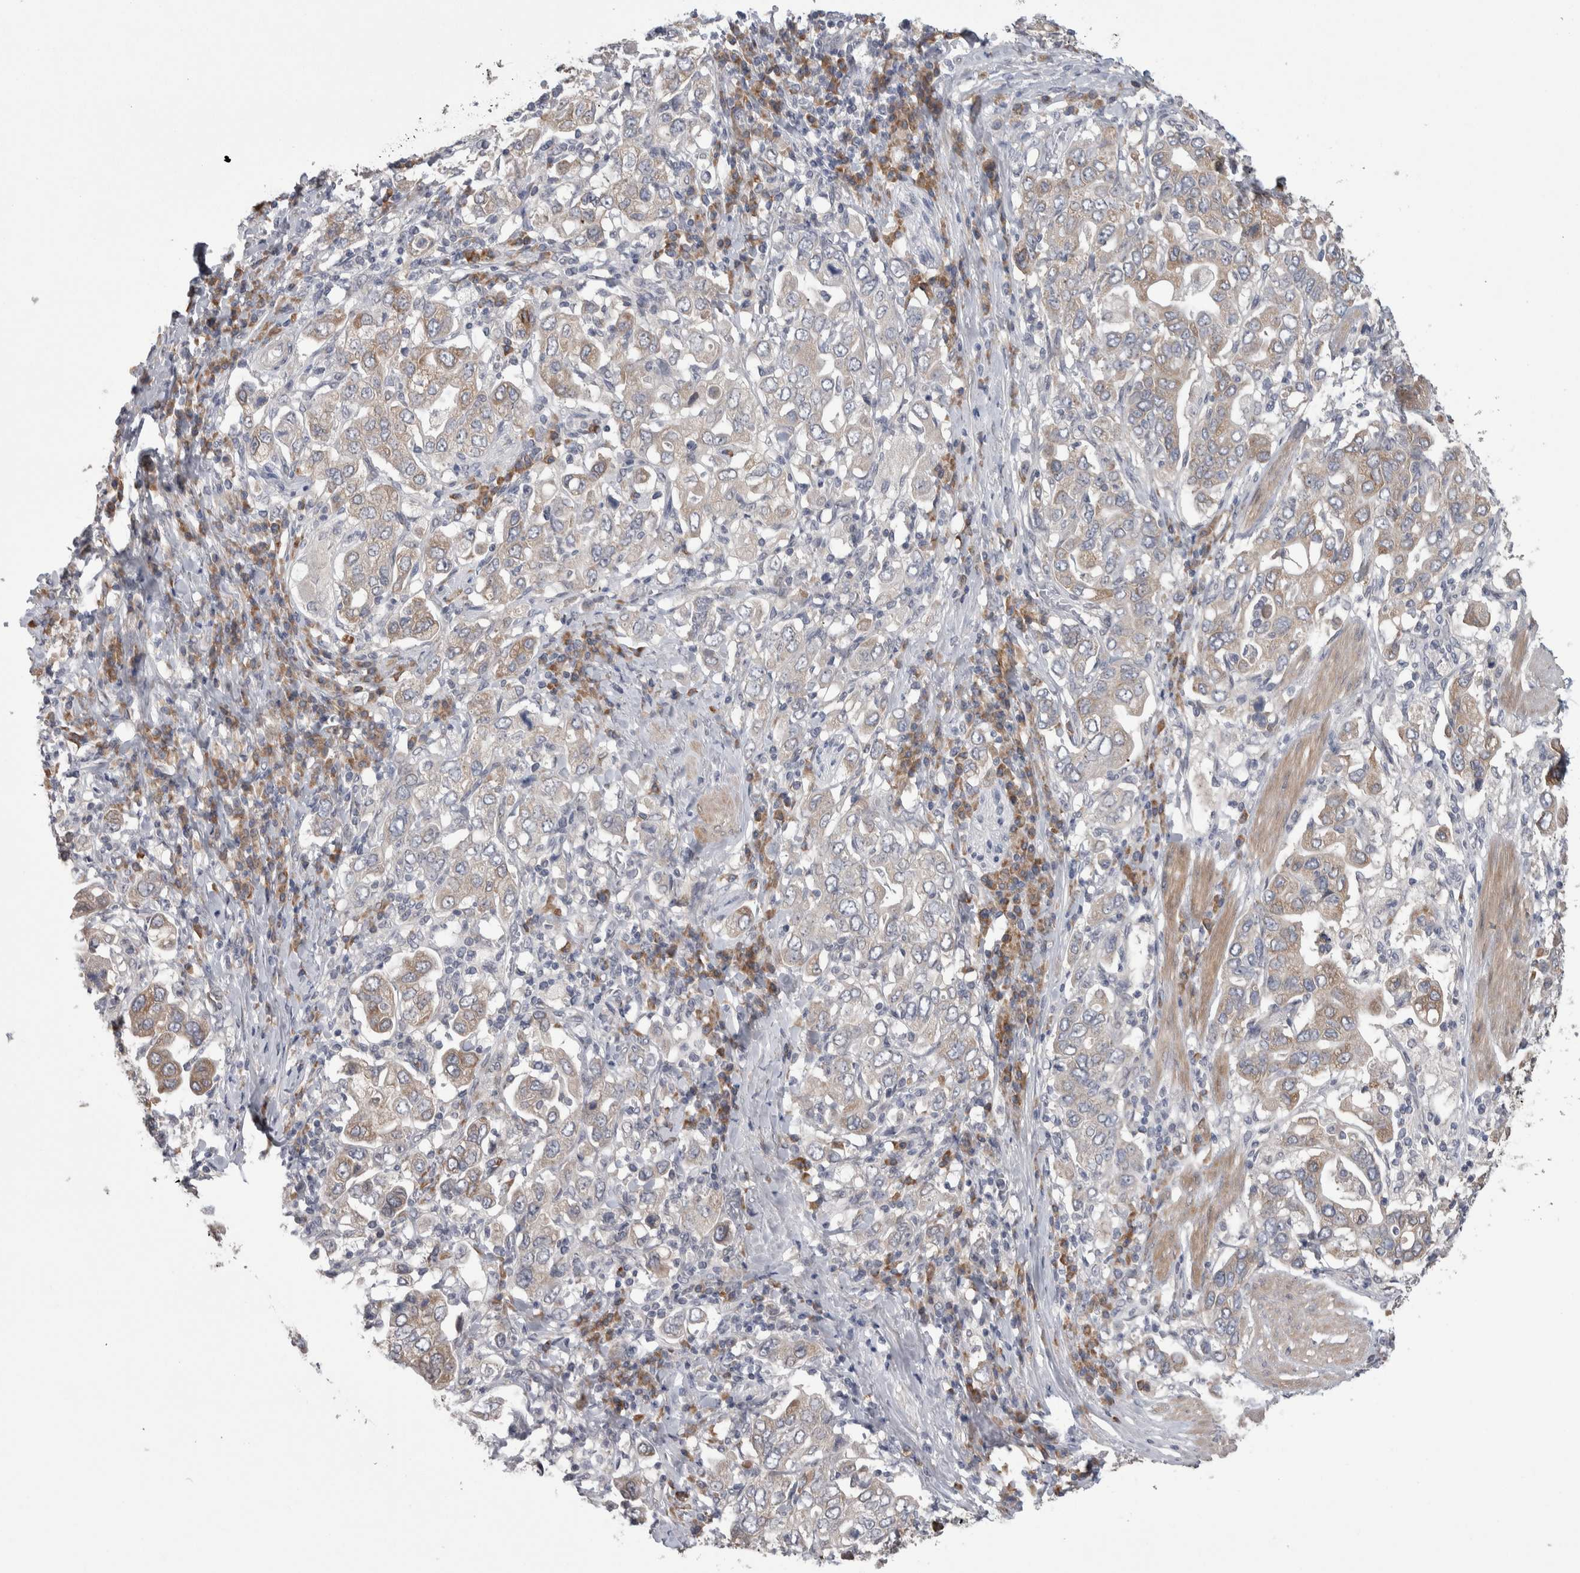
{"staining": {"intensity": "weak", "quantity": "<25%", "location": "cytoplasmic/membranous"}, "tissue": "stomach cancer", "cell_type": "Tumor cells", "image_type": "cancer", "snomed": [{"axis": "morphology", "description": "Adenocarcinoma, NOS"}, {"axis": "topography", "description": "Stomach, upper"}], "caption": "A high-resolution photomicrograph shows IHC staining of stomach cancer (adenocarcinoma), which shows no significant expression in tumor cells.", "gene": "CUL2", "patient": {"sex": "male", "age": 62}}